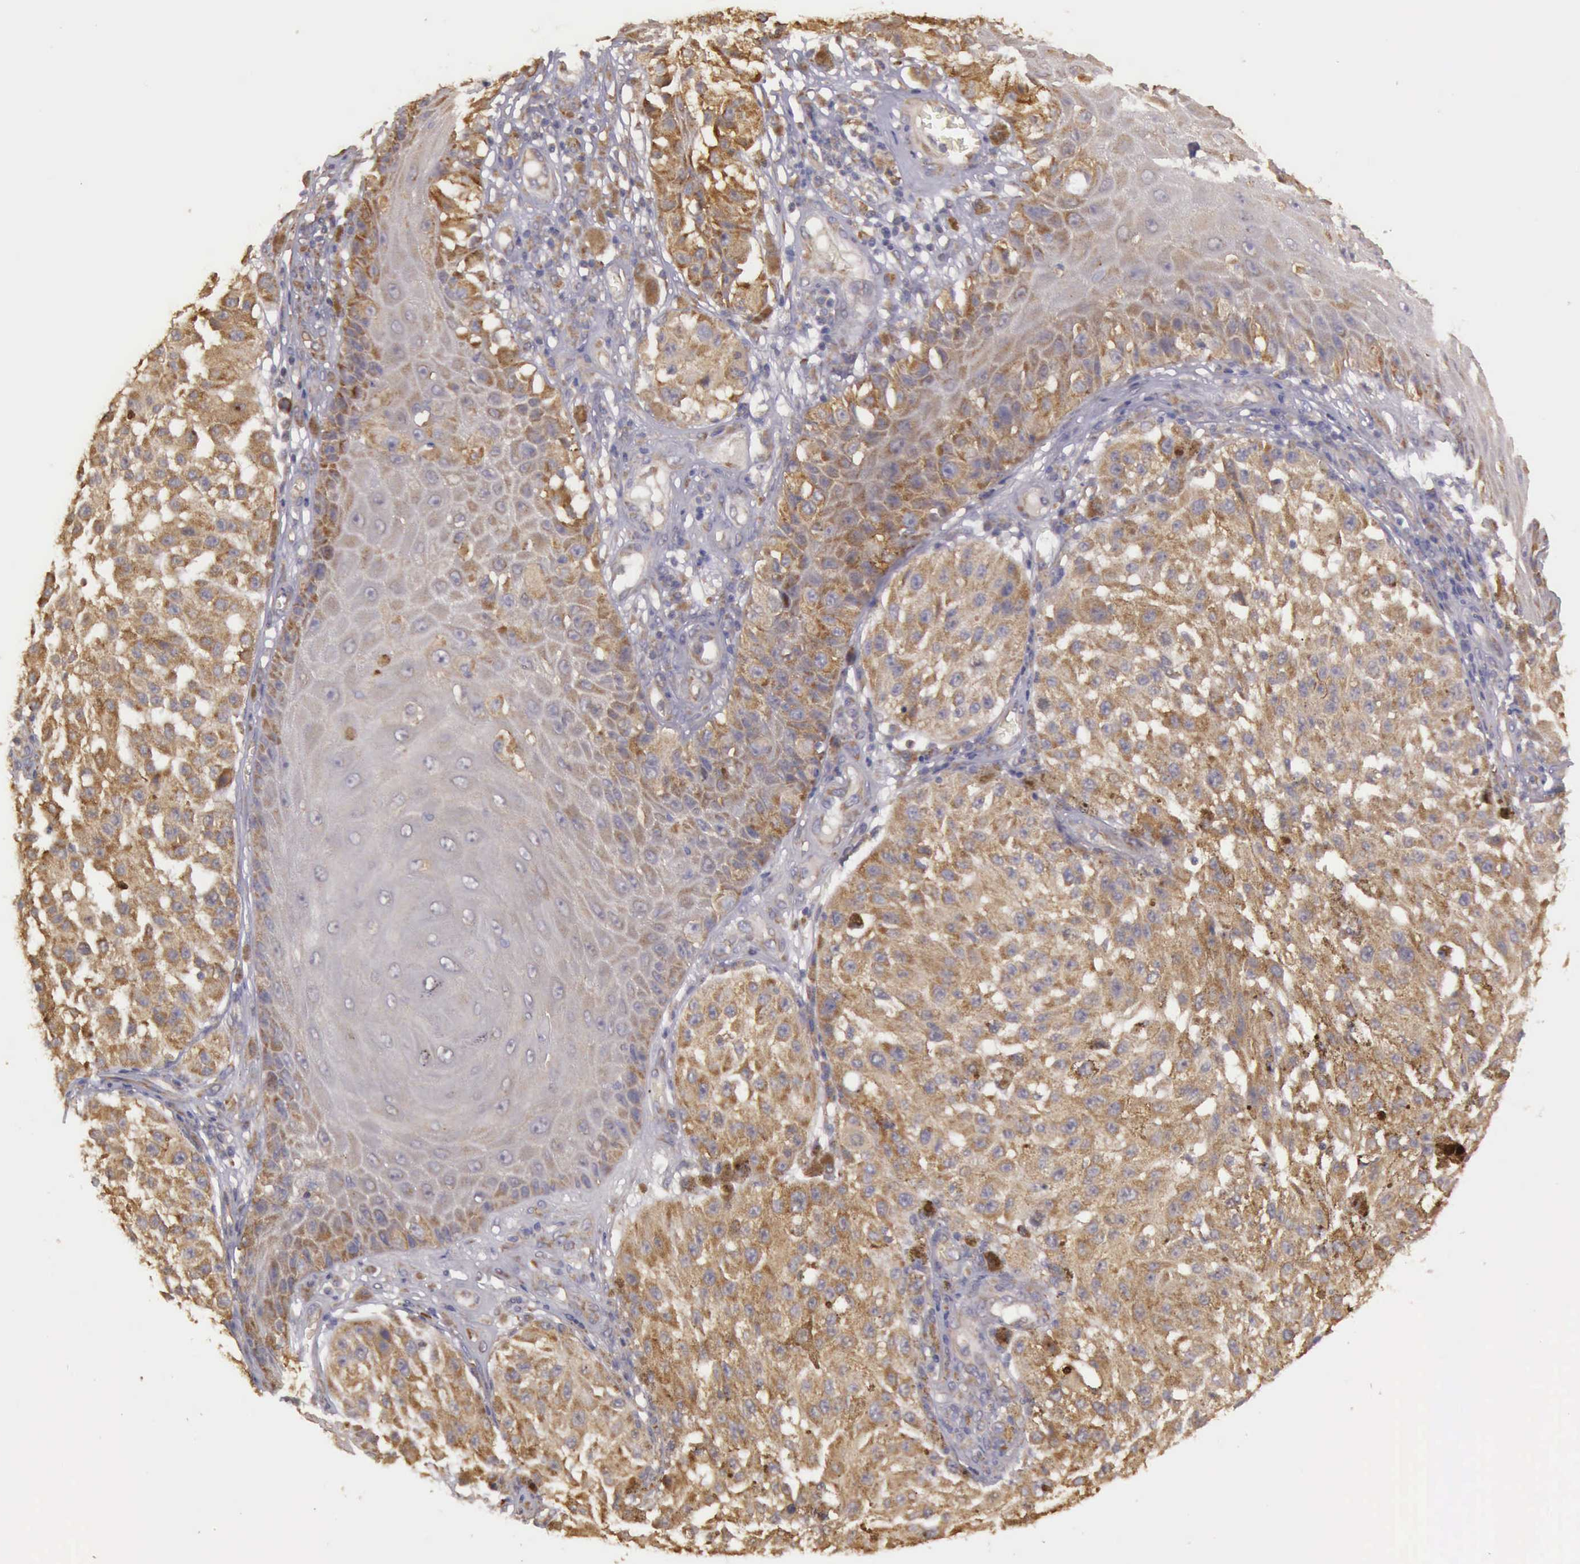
{"staining": {"intensity": "moderate", "quantity": ">75%", "location": "cytoplasmic/membranous"}, "tissue": "melanoma", "cell_type": "Tumor cells", "image_type": "cancer", "snomed": [{"axis": "morphology", "description": "Malignant melanoma, NOS"}, {"axis": "topography", "description": "Skin"}], "caption": "Melanoma stained with DAB immunohistochemistry demonstrates medium levels of moderate cytoplasmic/membranous positivity in about >75% of tumor cells.", "gene": "EIF5", "patient": {"sex": "female", "age": 64}}